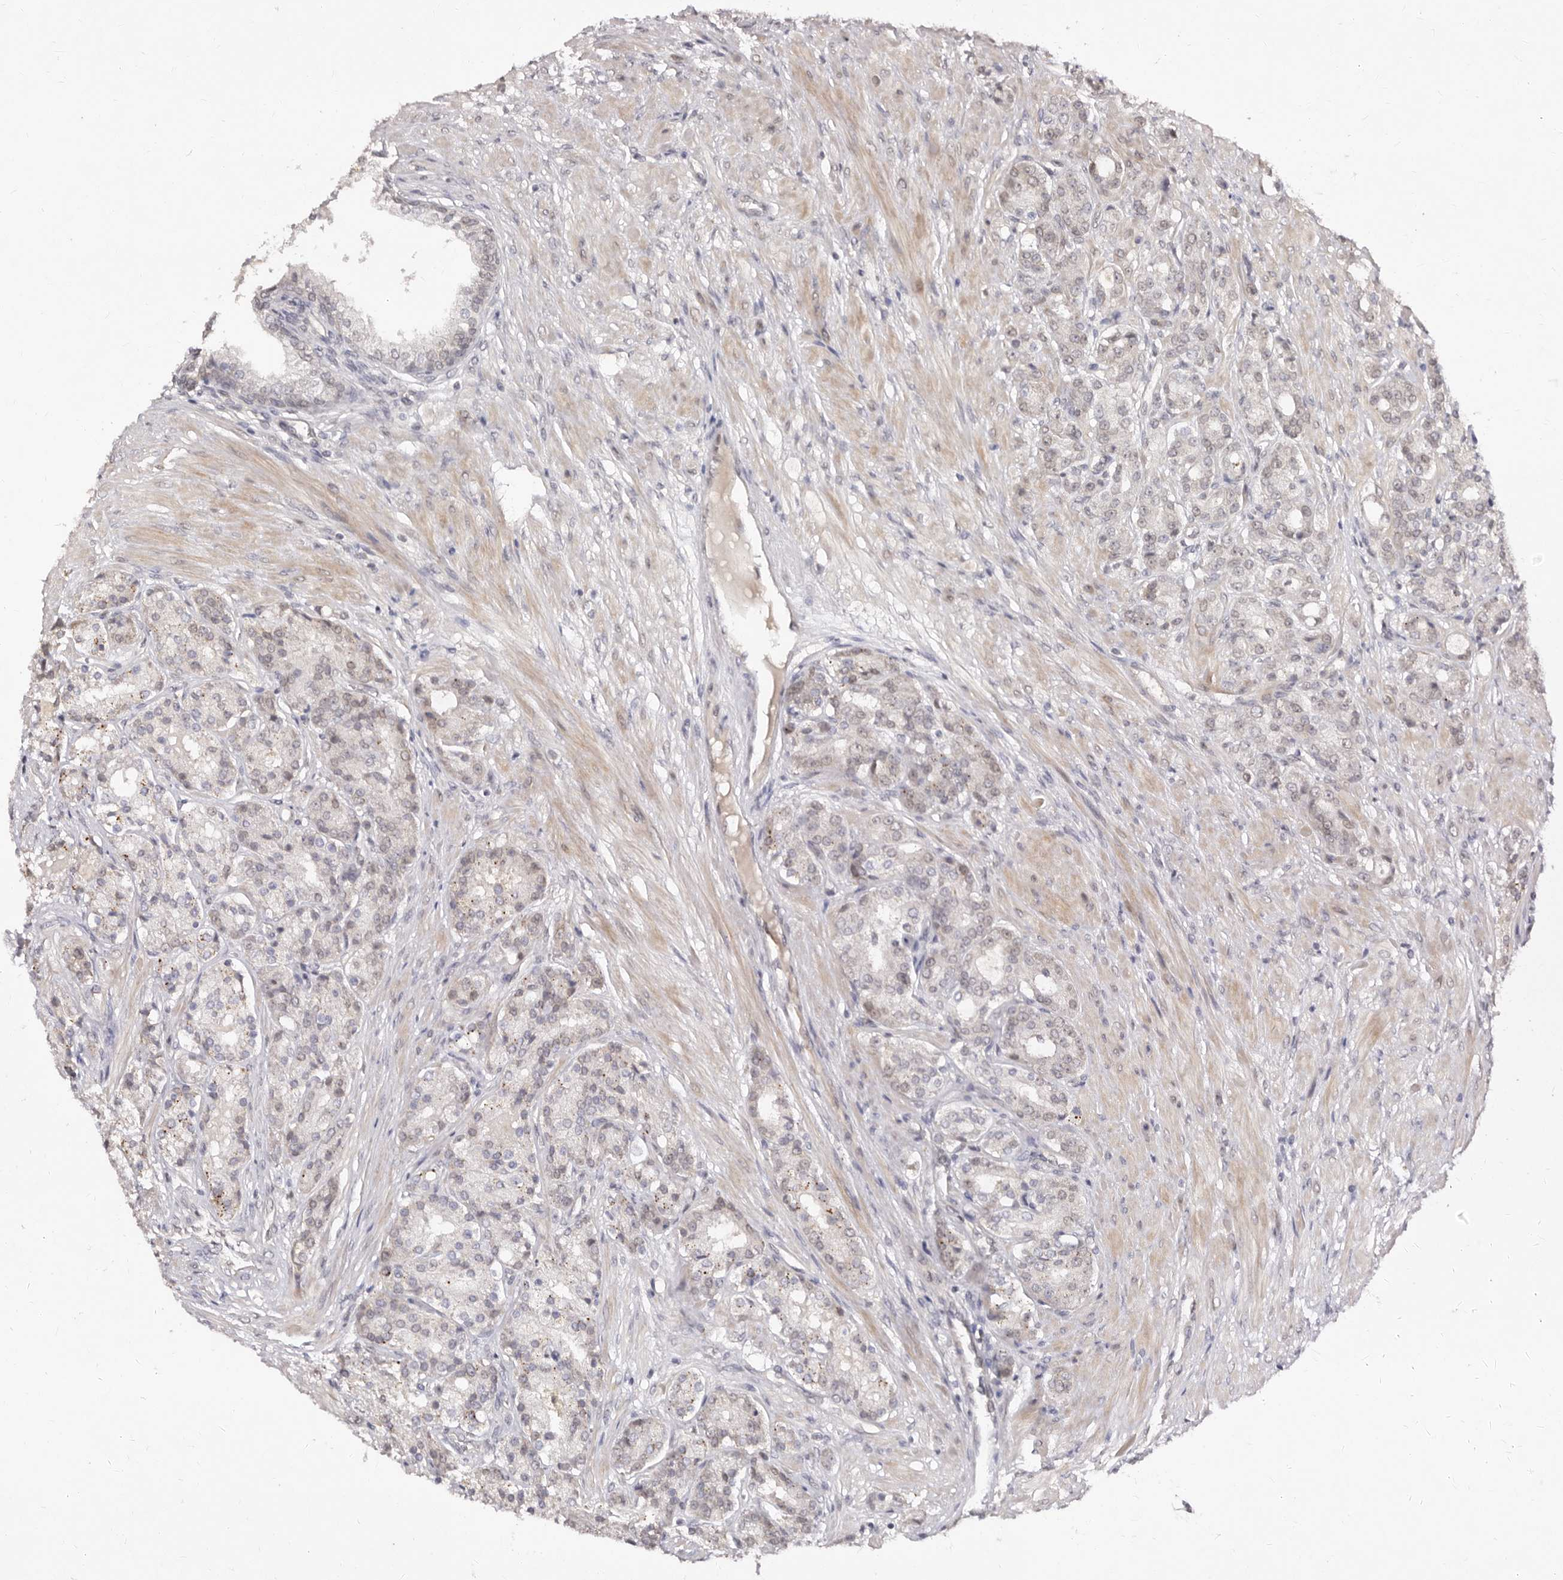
{"staining": {"intensity": "weak", "quantity": "25%-75%", "location": "nuclear"}, "tissue": "prostate cancer", "cell_type": "Tumor cells", "image_type": "cancer", "snomed": [{"axis": "morphology", "description": "Adenocarcinoma, High grade"}, {"axis": "topography", "description": "Prostate"}], "caption": "Immunohistochemistry (IHC) (DAB) staining of human prostate cancer (adenocarcinoma (high-grade)) displays weak nuclear protein expression in about 25%-75% of tumor cells.", "gene": "LCORL", "patient": {"sex": "male", "age": 60}}